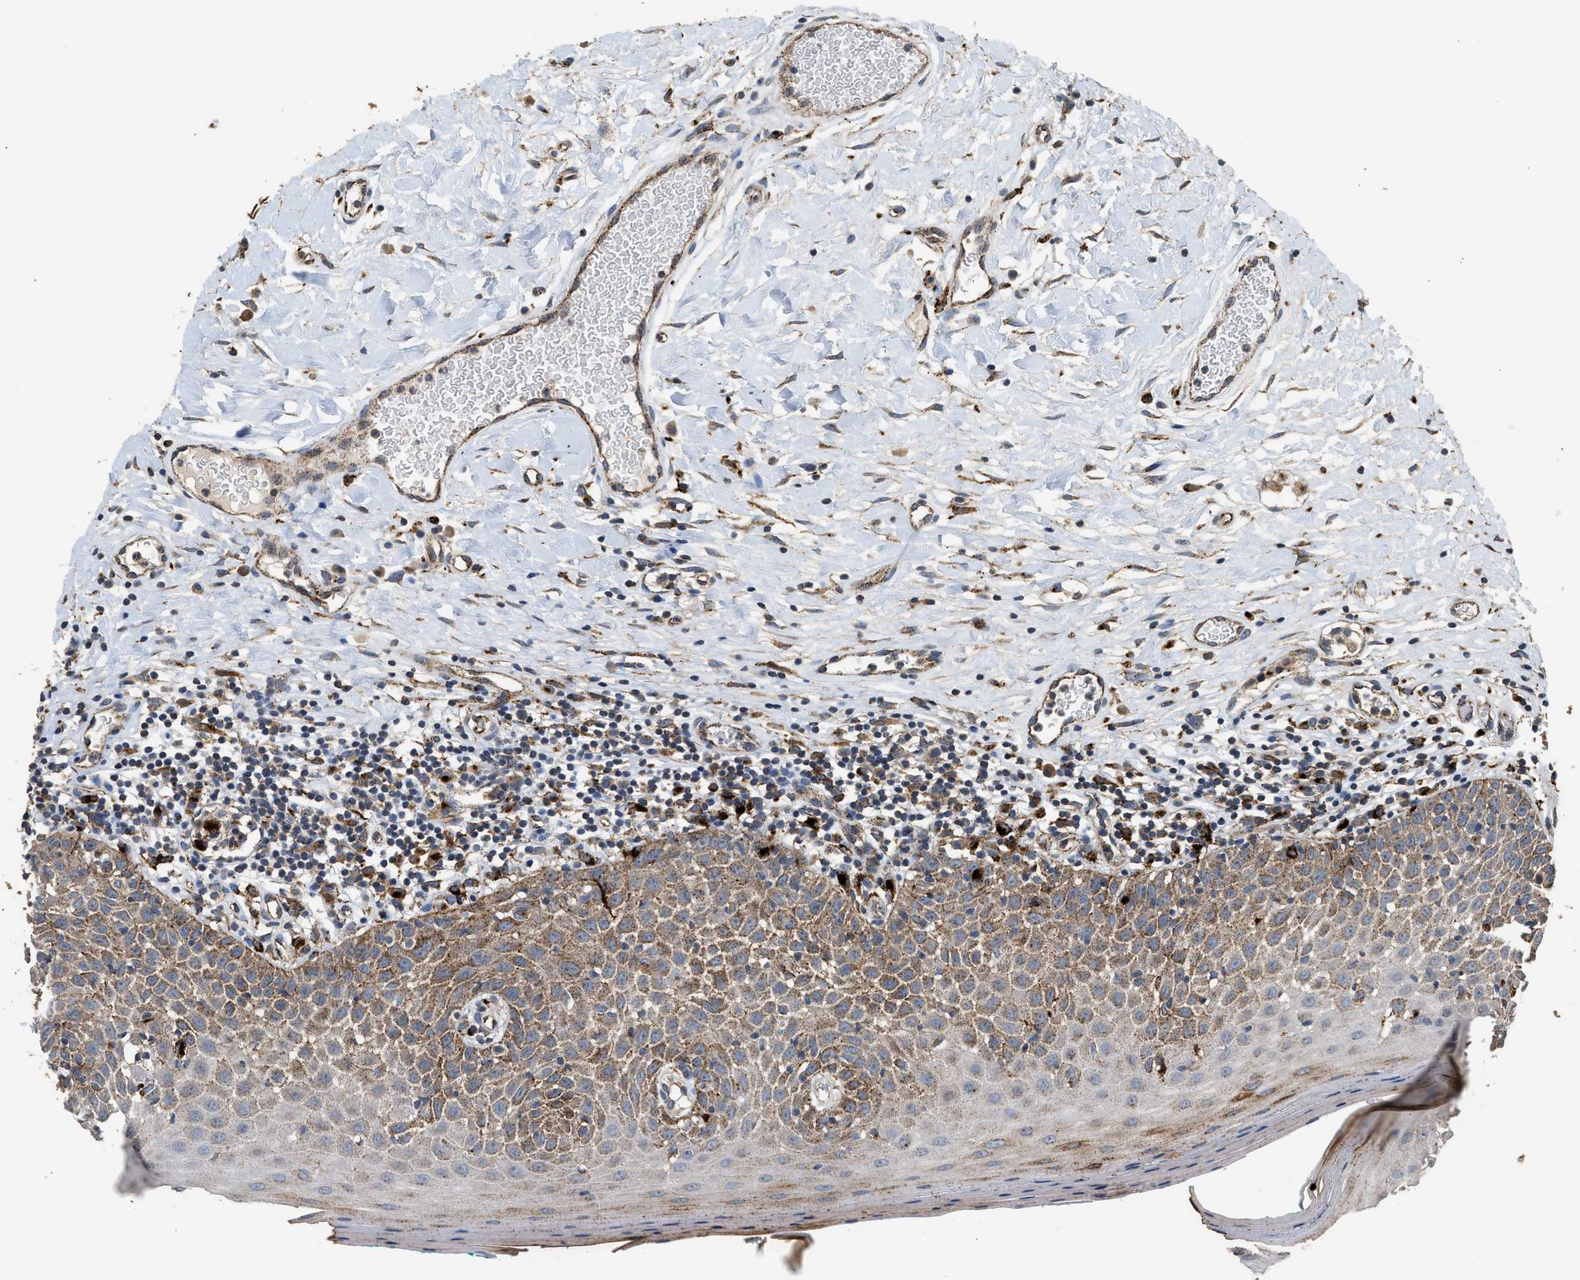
{"staining": {"intensity": "moderate", "quantity": "25%-75%", "location": "cytoplasmic/membranous"}, "tissue": "oral mucosa", "cell_type": "Squamous epithelial cells", "image_type": "normal", "snomed": [{"axis": "morphology", "description": "Normal tissue, NOS"}, {"axis": "topography", "description": "Skeletal muscle"}, {"axis": "topography", "description": "Oral tissue"}], "caption": "Immunohistochemical staining of benign oral mucosa exhibits medium levels of moderate cytoplasmic/membranous expression in approximately 25%-75% of squamous epithelial cells.", "gene": "CTSV", "patient": {"sex": "male", "age": 58}}